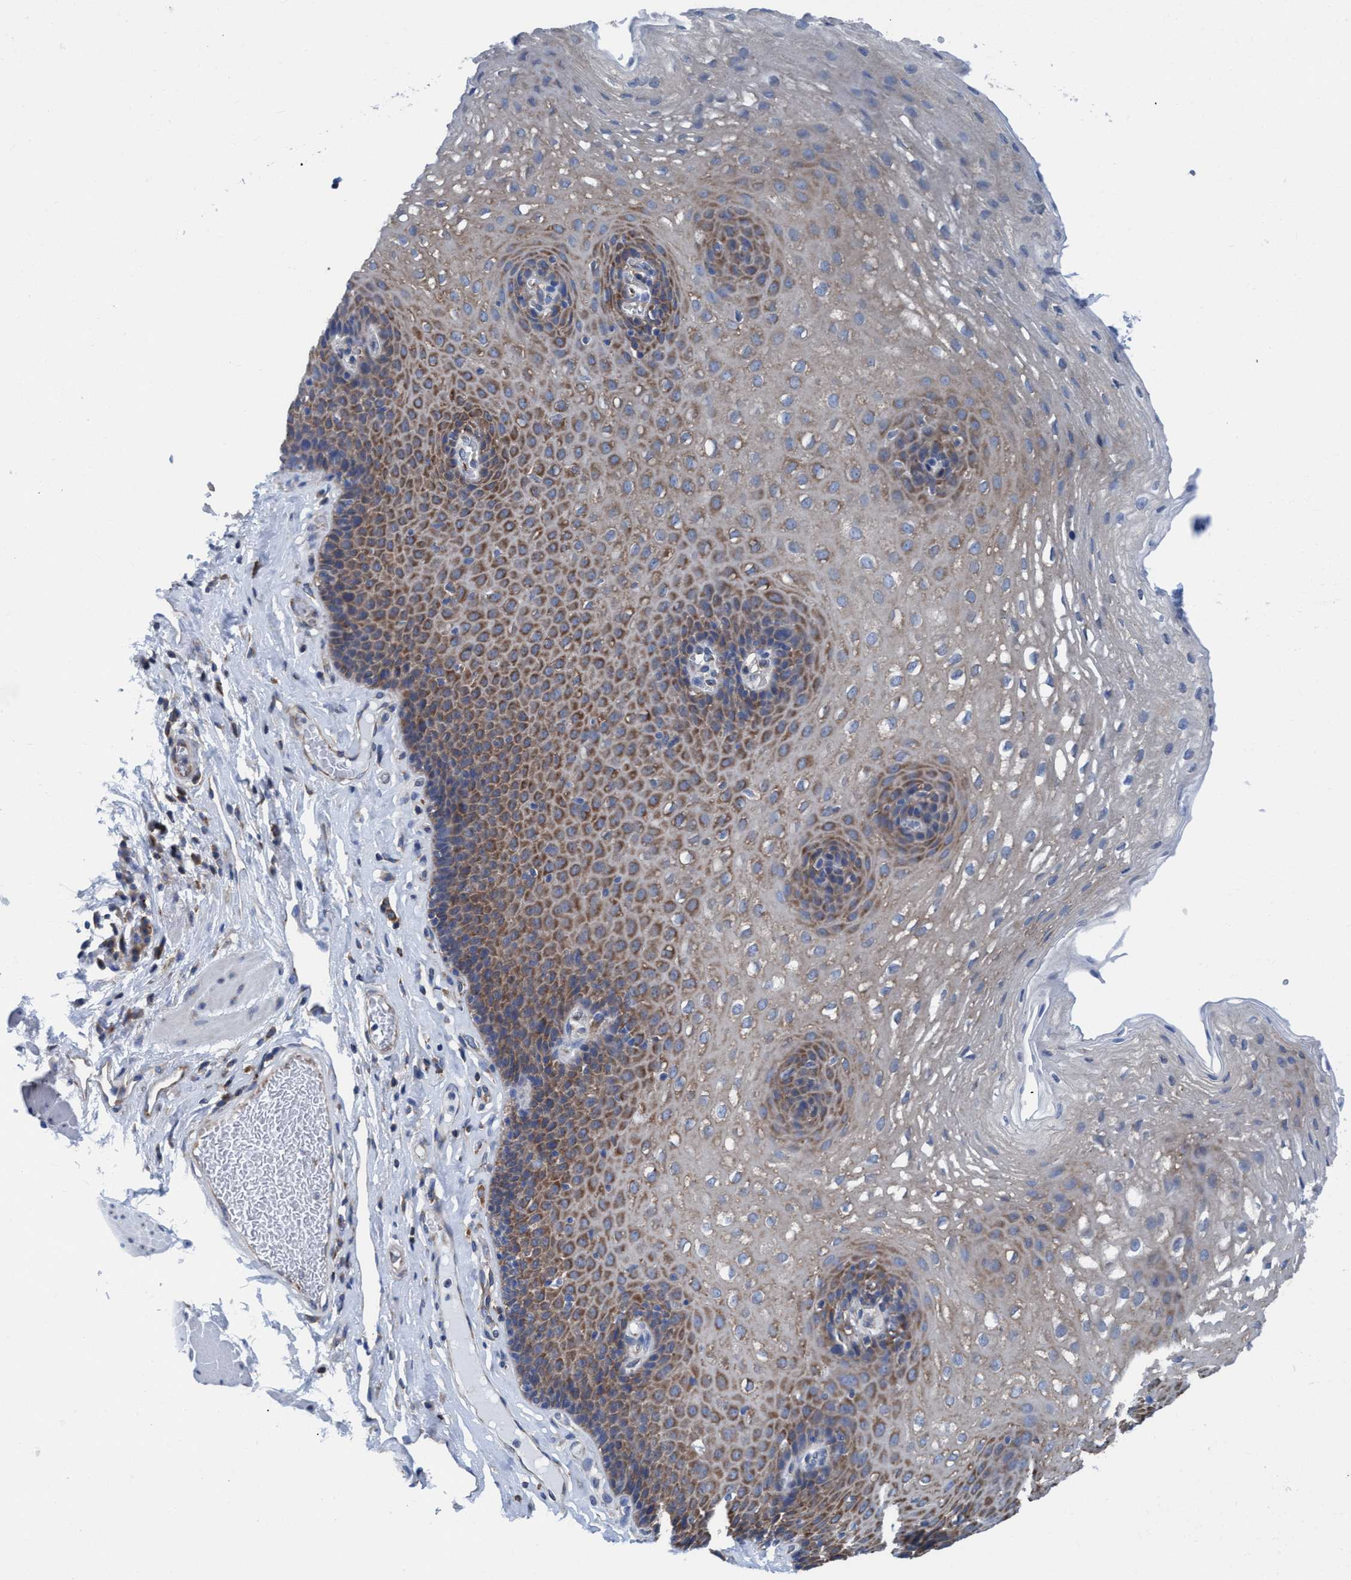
{"staining": {"intensity": "moderate", "quantity": ">75%", "location": "cytoplasmic/membranous"}, "tissue": "esophagus", "cell_type": "Squamous epithelial cells", "image_type": "normal", "snomed": [{"axis": "morphology", "description": "Normal tissue, NOS"}, {"axis": "topography", "description": "Esophagus"}], "caption": "Immunohistochemistry of unremarkable human esophagus reveals medium levels of moderate cytoplasmic/membranous positivity in approximately >75% of squamous epithelial cells.", "gene": "NMT1", "patient": {"sex": "female", "age": 66}}